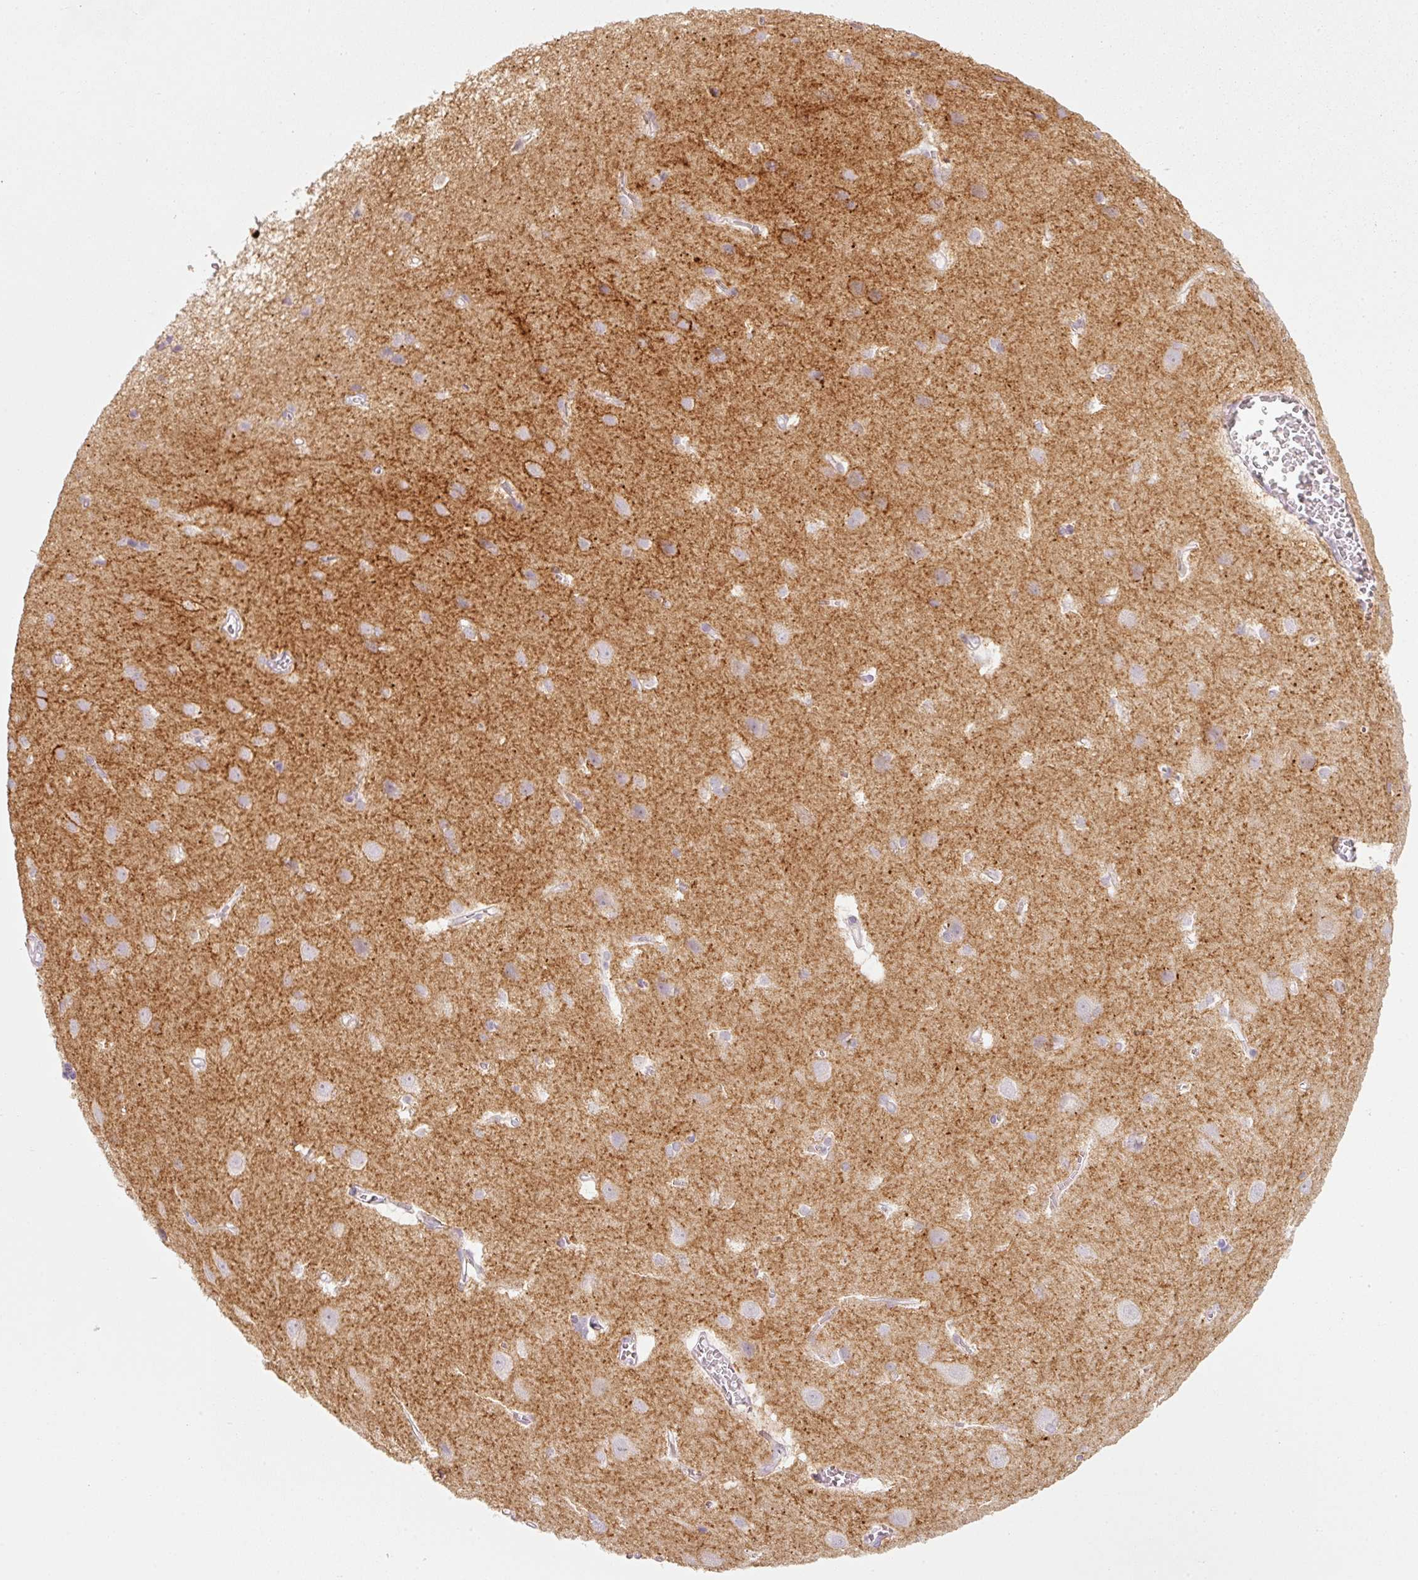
{"staining": {"intensity": "negative", "quantity": "none", "location": "none"}, "tissue": "cerebral cortex", "cell_type": "Endothelial cells", "image_type": "normal", "snomed": [{"axis": "morphology", "description": "Normal tissue, NOS"}, {"axis": "topography", "description": "Cerebral cortex"}], "caption": "A histopathology image of human cerebral cortex is negative for staining in endothelial cells. The staining is performed using DAB brown chromogen with nuclei counter-stained in using hematoxylin.", "gene": "STEAP1", "patient": {"sex": "male", "age": 37}}